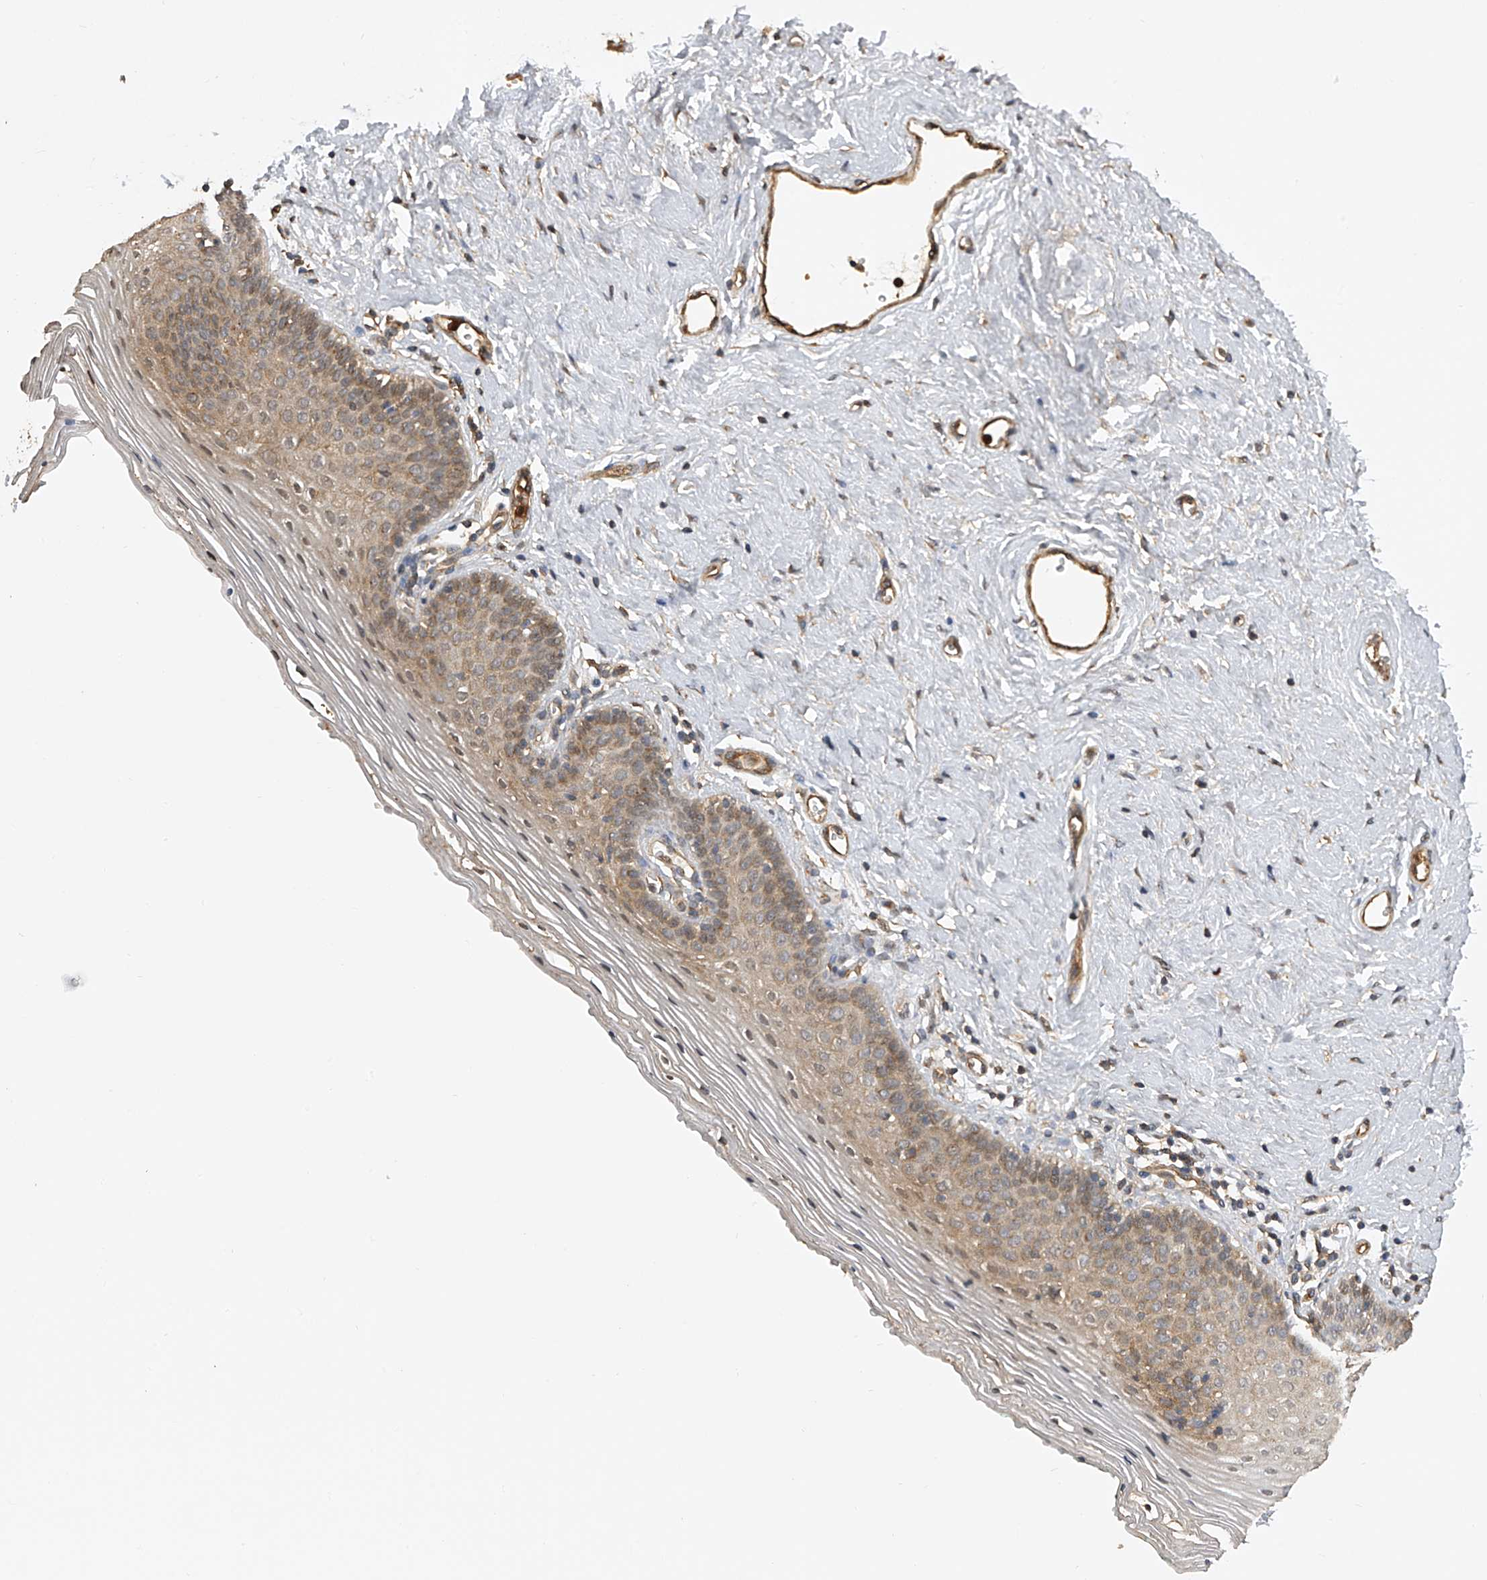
{"staining": {"intensity": "moderate", "quantity": "25%-75%", "location": "cytoplasmic/membranous"}, "tissue": "vagina", "cell_type": "Squamous epithelial cells", "image_type": "normal", "snomed": [{"axis": "morphology", "description": "Normal tissue, NOS"}, {"axis": "topography", "description": "Vagina"}], "caption": "Protein staining of unremarkable vagina demonstrates moderate cytoplasmic/membranous staining in about 25%-75% of squamous epithelial cells.", "gene": "PTPRA", "patient": {"sex": "female", "age": 32}}